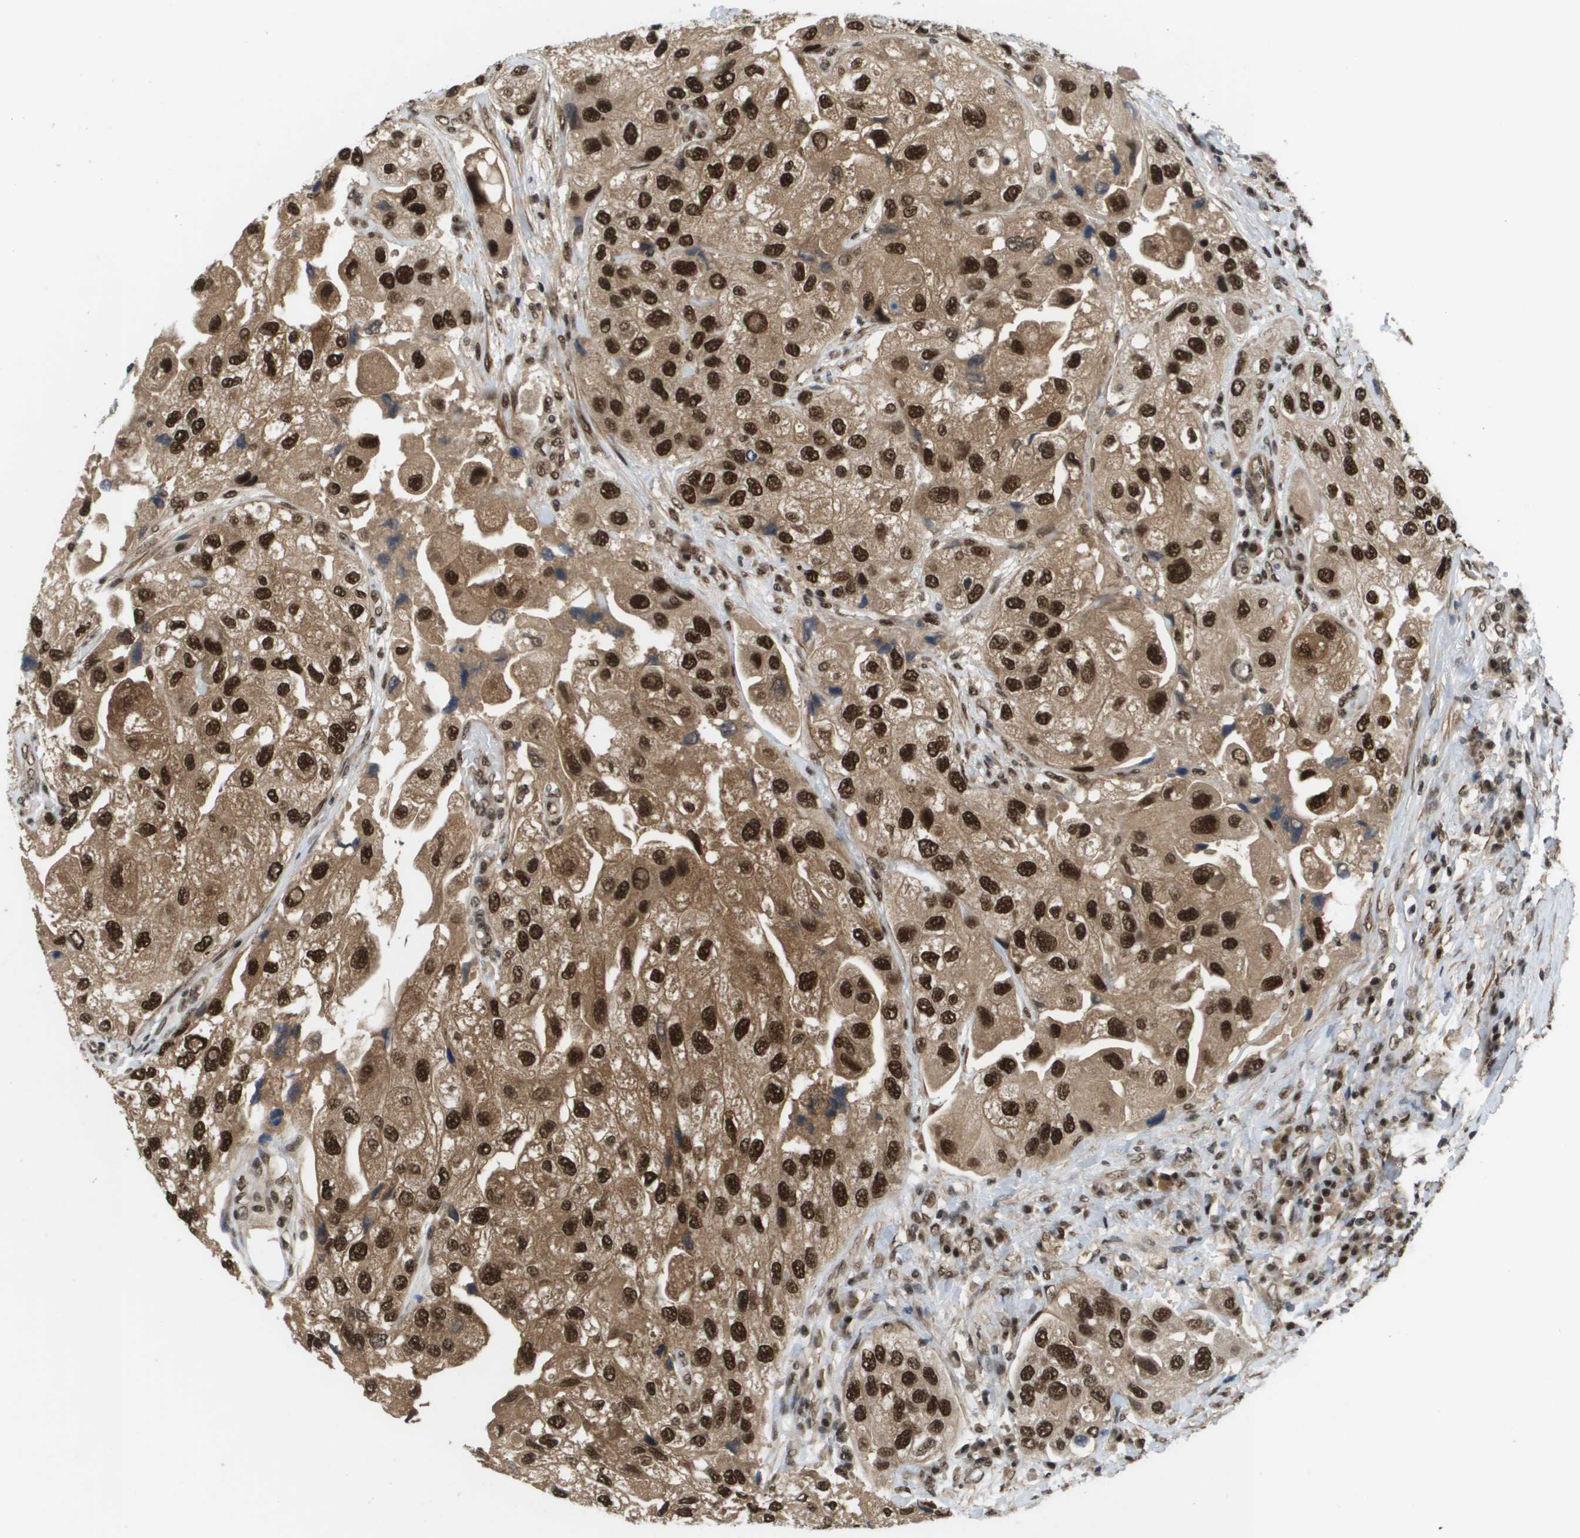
{"staining": {"intensity": "strong", "quantity": ">75%", "location": "cytoplasmic/membranous,nuclear"}, "tissue": "urothelial cancer", "cell_type": "Tumor cells", "image_type": "cancer", "snomed": [{"axis": "morphology", "description": "Urothelial carcinoma, High grade"}, {"axis": "topography", "description": "Urinary bladder"}], "caption": "DAB (3,3'-diaminobenzidine) immunohistochemical staining of urothelial cancer reveals strong cytoplasmic/membranous and nuclear protein staining in approximately >75% of tumor cells.", "gene": "PRCC", "patient": {"sex": "female", "age": 64}}